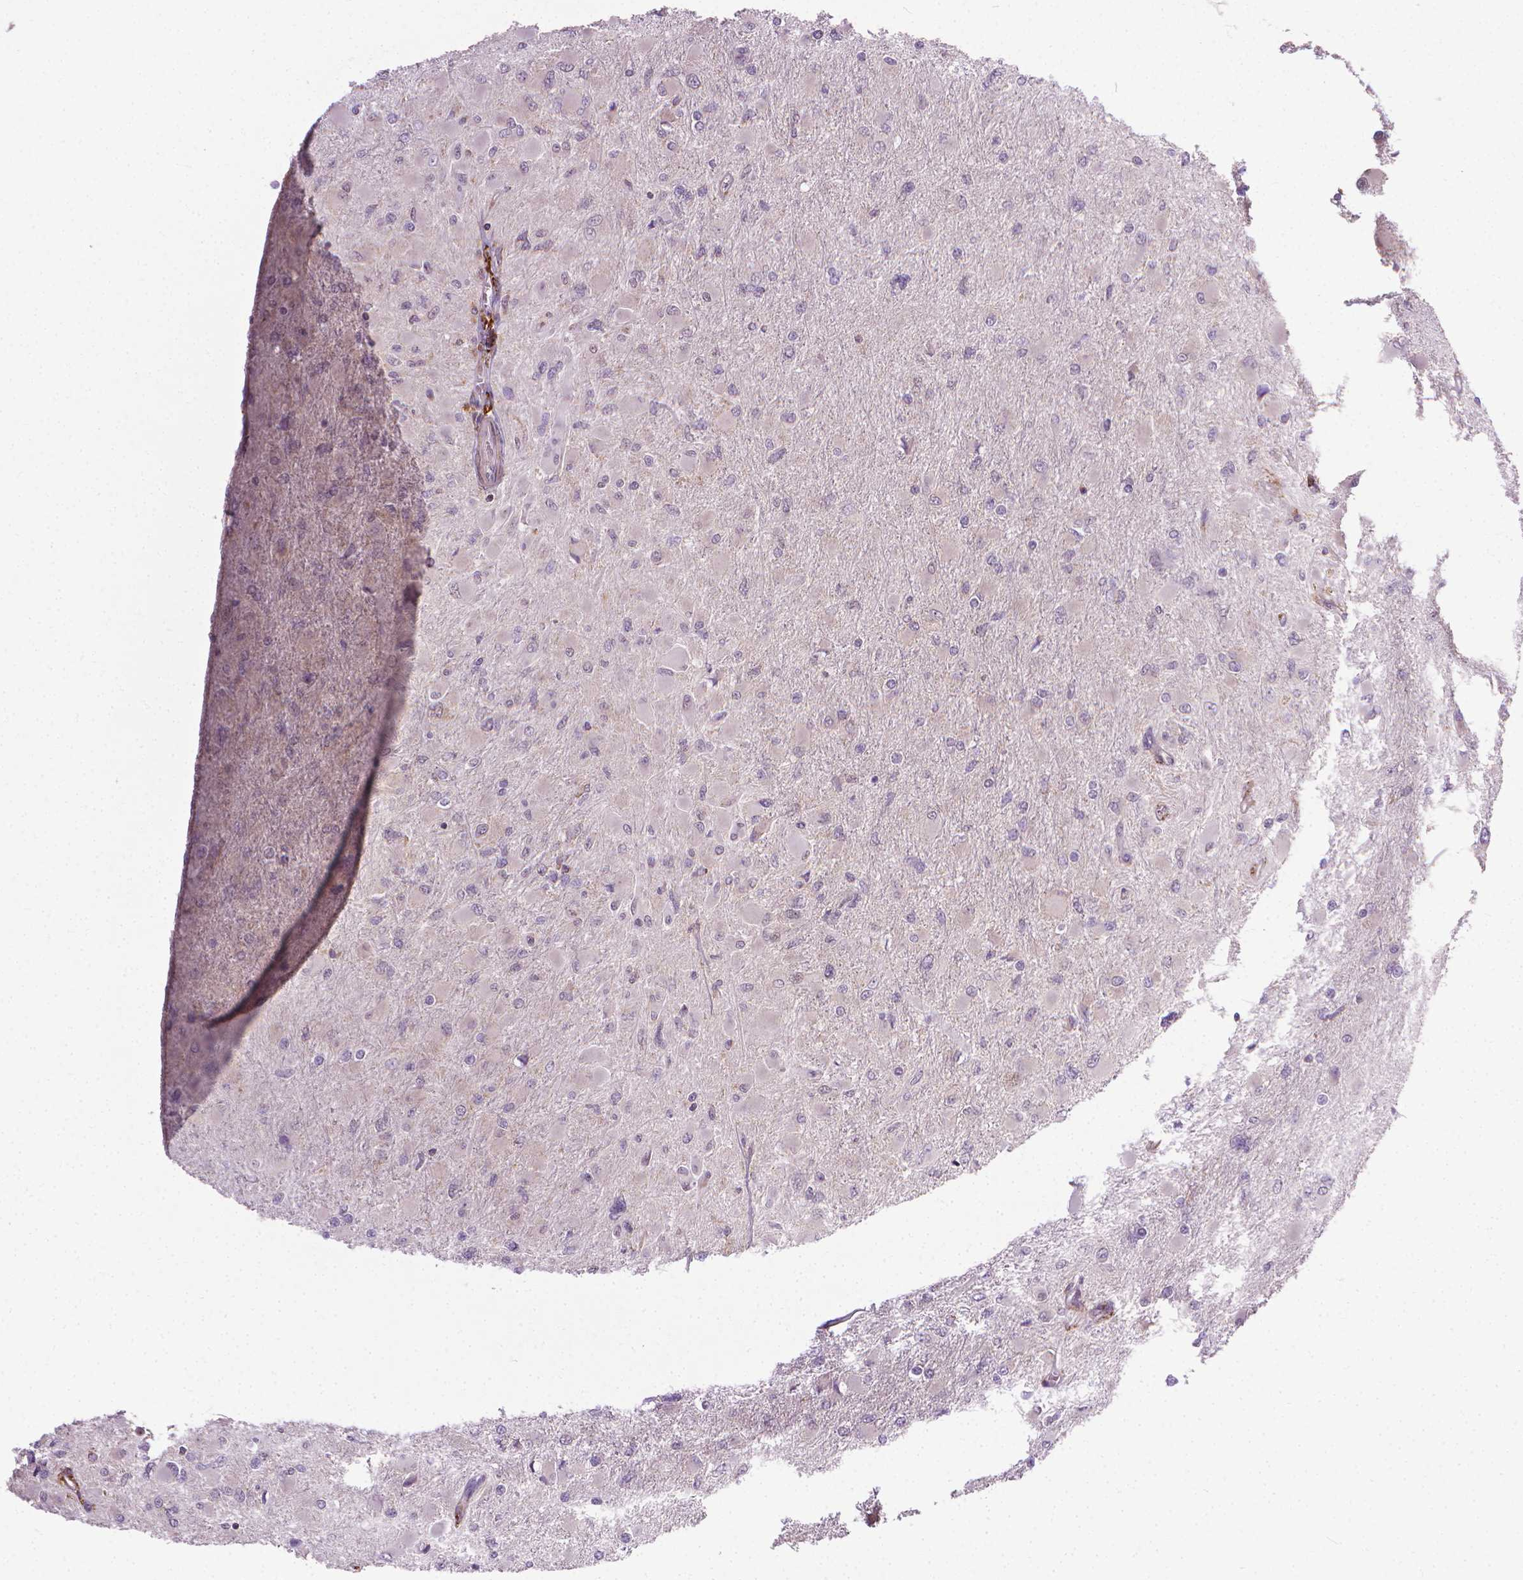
{"staining": {"intensity": "negative", "quantity": "none", "location": "none"}, "tissue": "glioma", "cell_type": "Tumor cells", "image_type": "cancer", "snomed": [{"axis": "morphology", "description": "Glioma, malignant, High grade"}, {"axis": "topography", "description": "Cerebral cortex"}], "caption": "There is no significant positivity in tumor cells of glioma.", "gene": "PRAG1", "patient": {"sex": "female", "age": 36}}